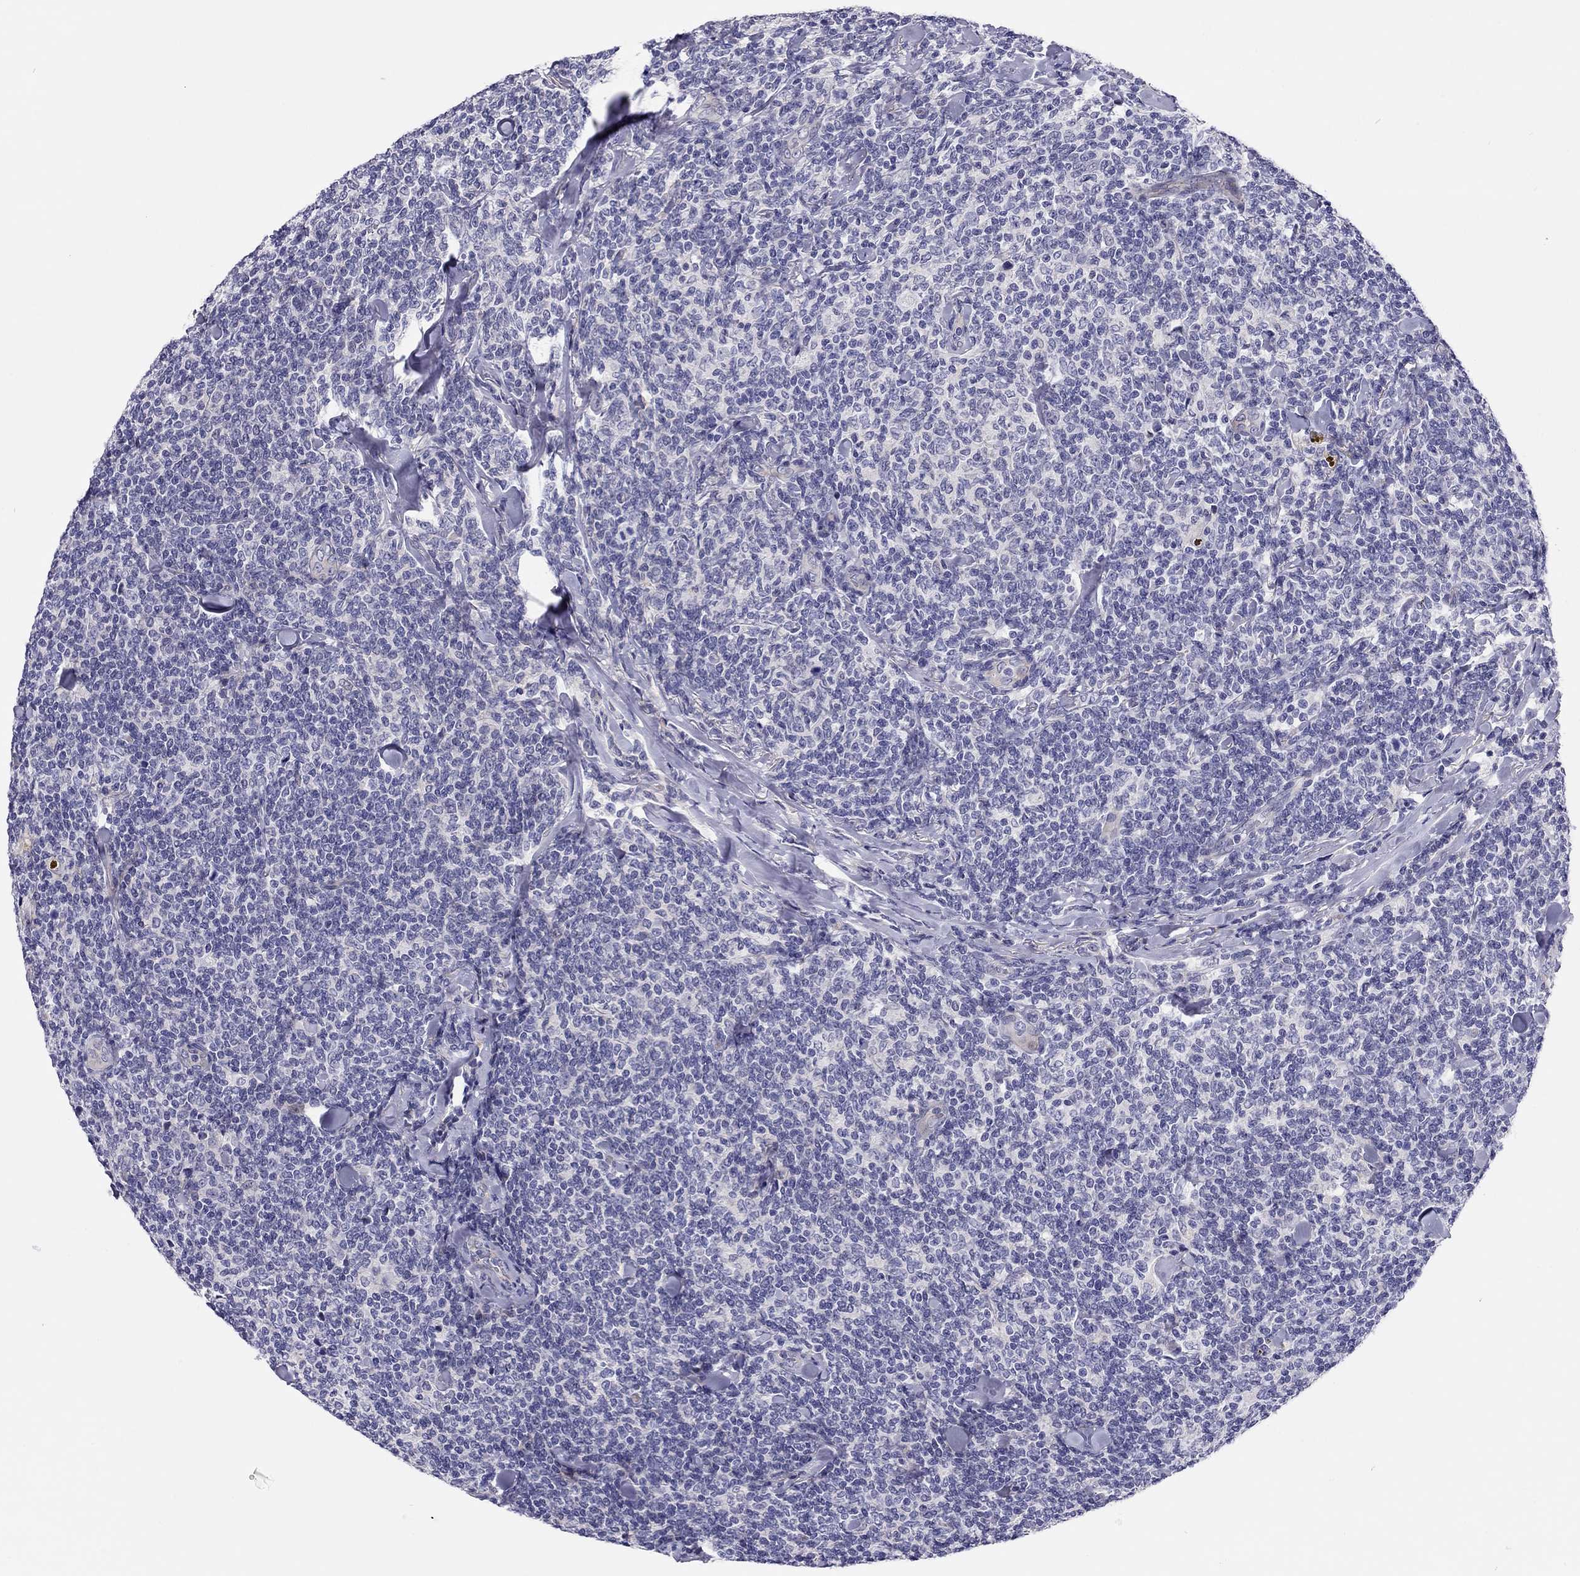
{"staining": {"intensity": "negative", "quantity": "none", "location": "none"}, "tissue": "lymphoma", "cell_type": "Tumor cells", "image_type": "cancer", "snomed": [{"axis": "morphology", "description": "Malignant lymphoma, non-Hodgkin's type, Low grade"}, {"axis": "topography", "description": "Lymph node"}], "caption": "There is no significant expression in tumor cells of lymphoma.", "gene": "SCARB1", "patient": {"sex": "female", "age": 56}}